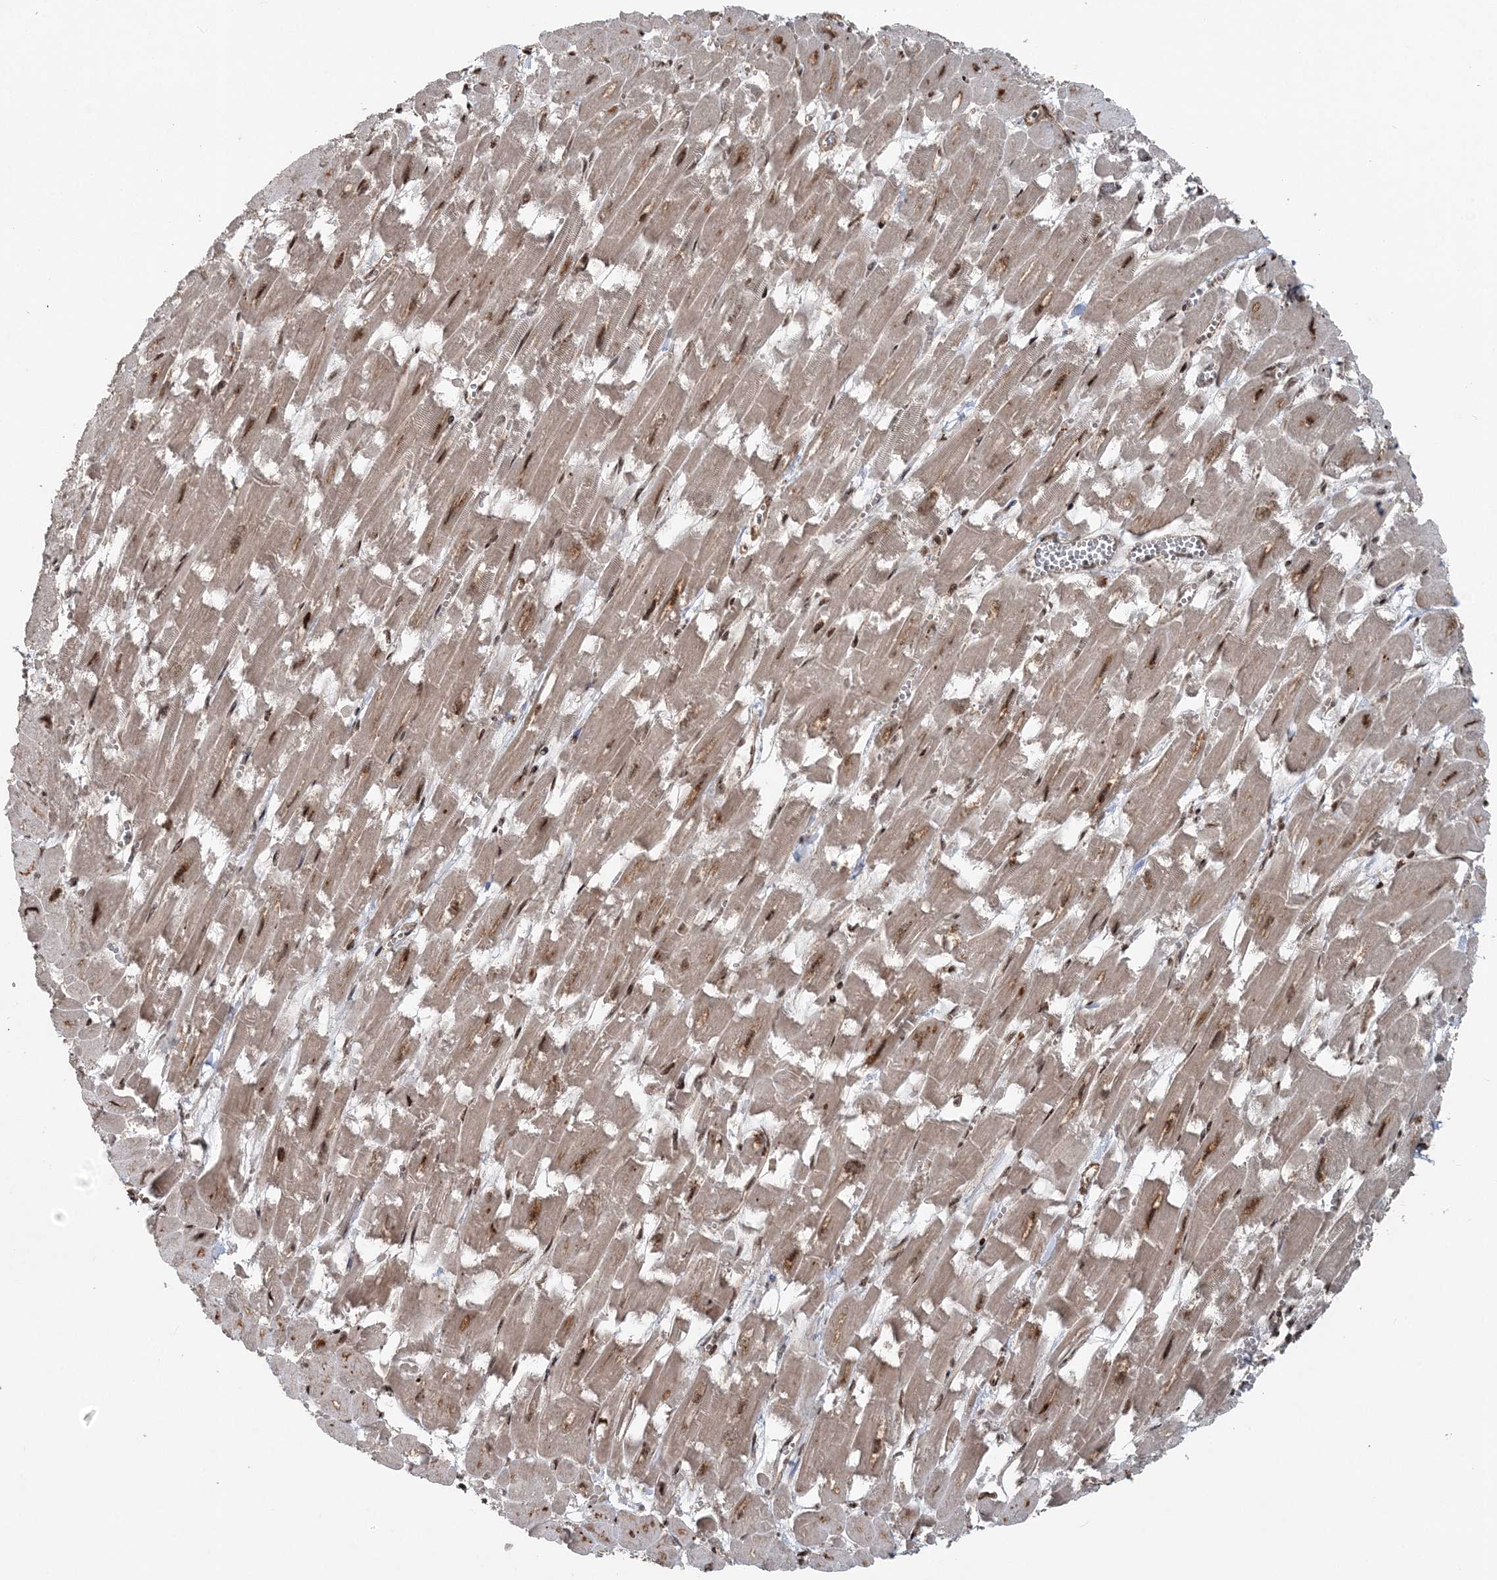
{"staining": {"intensity": "moderate", "quantity": ">75%", "location": "cytoplasmic/membranous,nuclear"}, "tissue": "heart muscle", "cell_type": "Cardiomyocytes", "image_type": "normal", "snomed": [{"axis": "morphology", "description": "Normal tissue, NOS"}, {"axis": "topography", "description": "Heart"}], "caption": "A high-resolution photomicrograph shows IHC staining of benign heart muscle, which demonstrates moderate cytoplasmic/membranous,nuclear positivity in about >75% of cardiomyocytes.", "gene": "EXOSC8", "patient": {"sex": "male", "age": 54}}